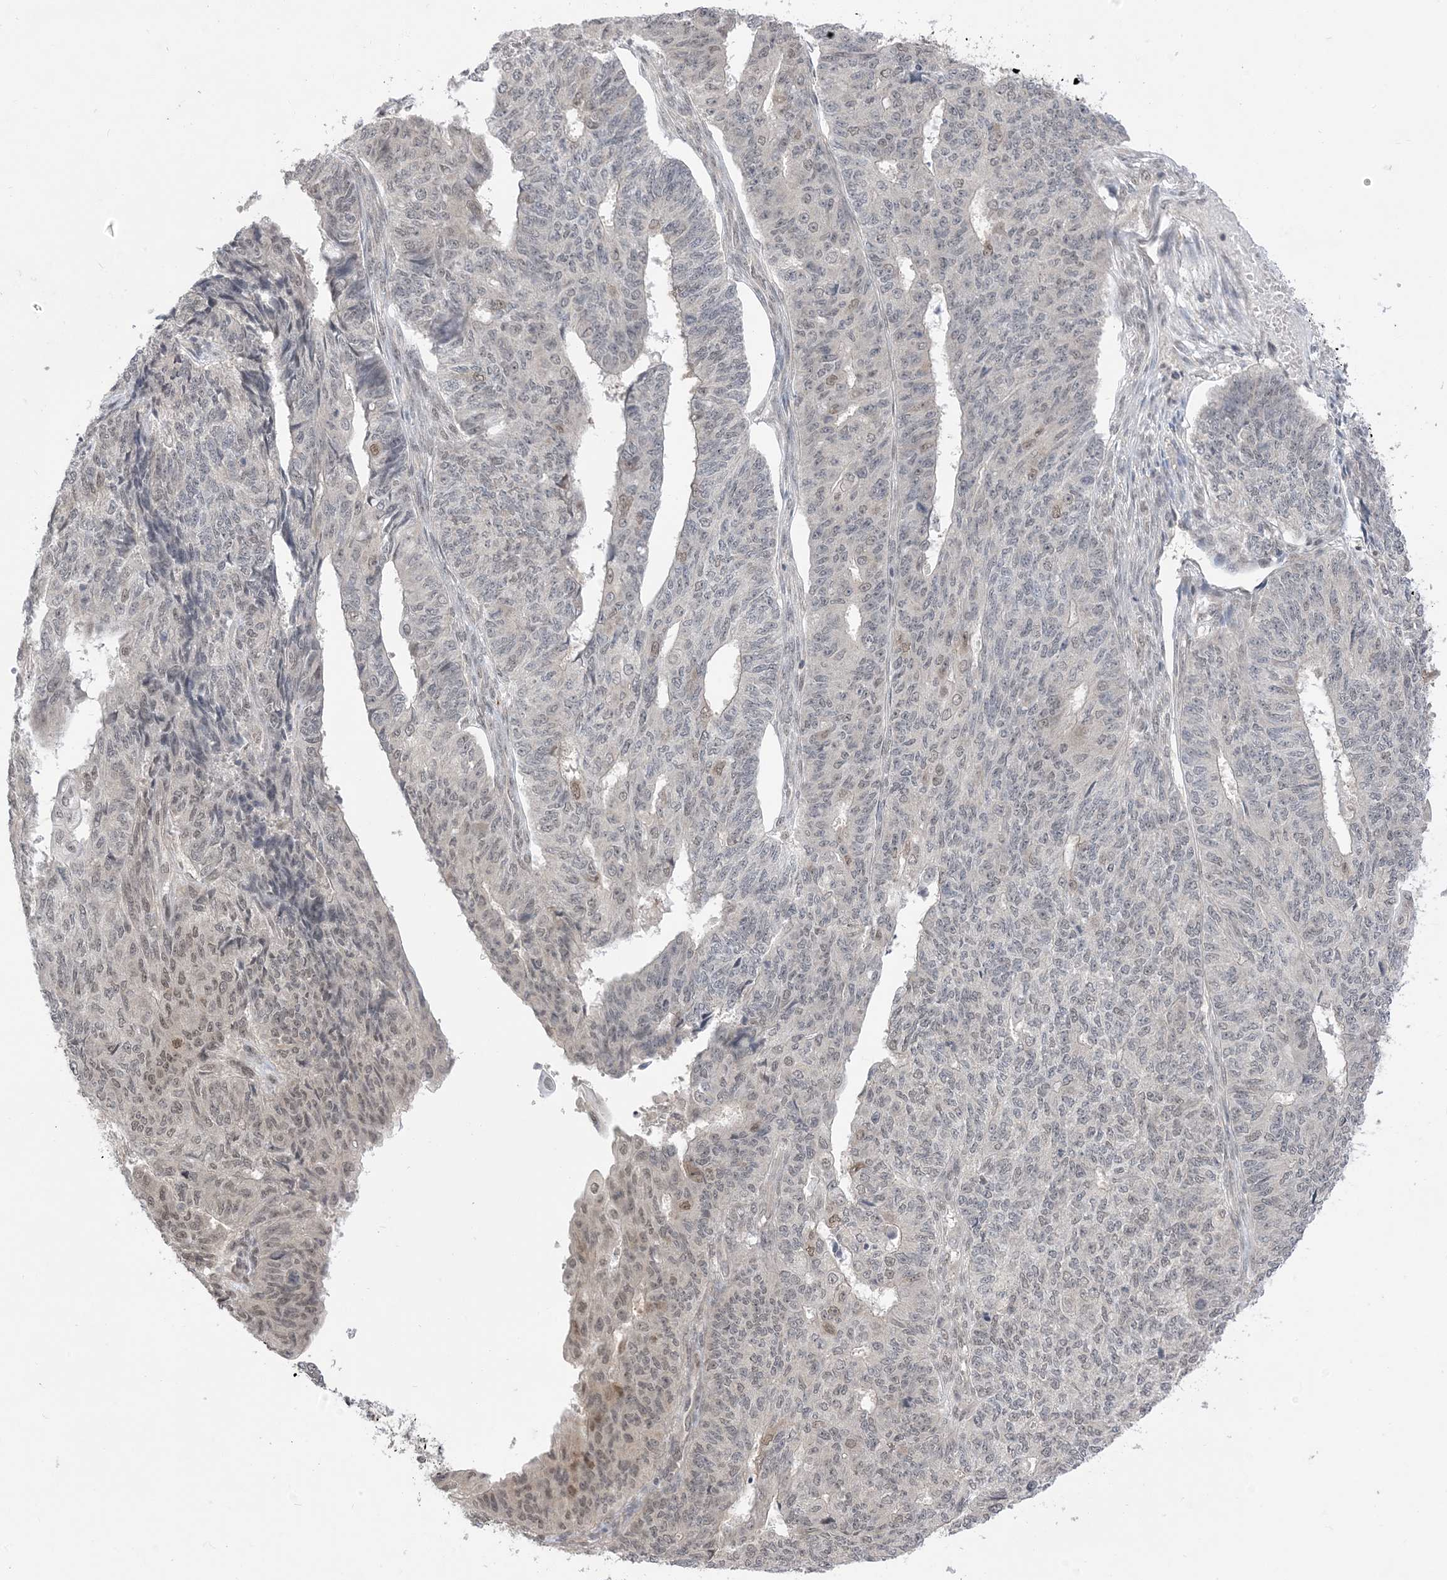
{"staining": {"intensity": "weak", "quantity": "<25%", "location": "nuclear"}, "tissue": "endometrial cancer", "cell_type": "Tumor cells", "image_type": "cancer", "snomed": [{"axis": "morphology", "description": "Adenocarcinoma, NOS"}, {"axis": "topography", "description": "Endometrium"}], "caption": "A histopathology image of human endometrial cancer is negative for staining in tumor cells.", "gene": "RANBP9", "patient": {"sex": "female", "age": 32}}